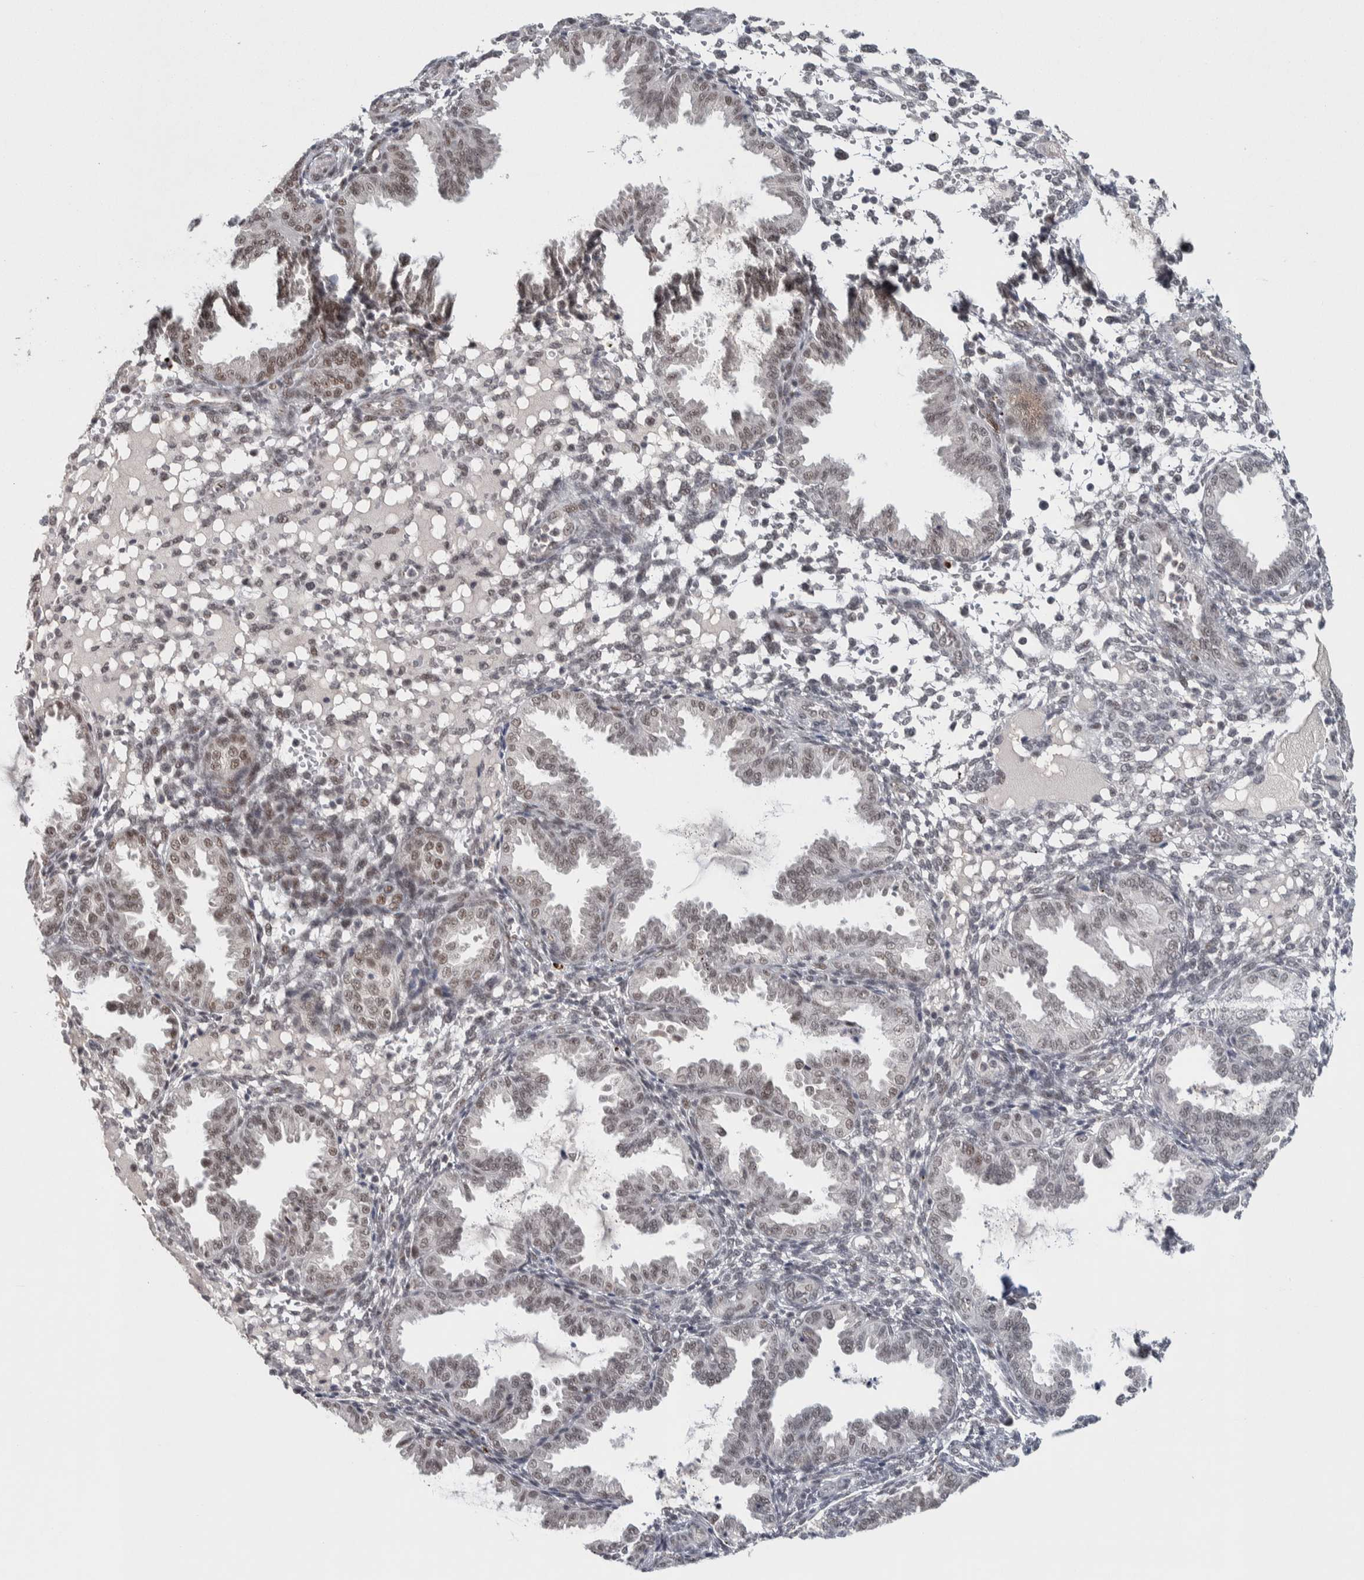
{"staining": {"intensity": "weak", "quantity": "<25%", "location": "nuclear"}, "tissue": "endometrium", "cell_type": "Cells in endometrial stroma", "image_type": "normal", "snomed": [{"axis": "morphology", "description": "Normal tissue, NOS"}, {"axis": "topography", "description": "Endometrium"}], "caption": "IHC of normal endometrium displays no expression in cells in endometrial stroma.", "gene": "ASPN", "patient": {"sex": "female", "age": 33}}